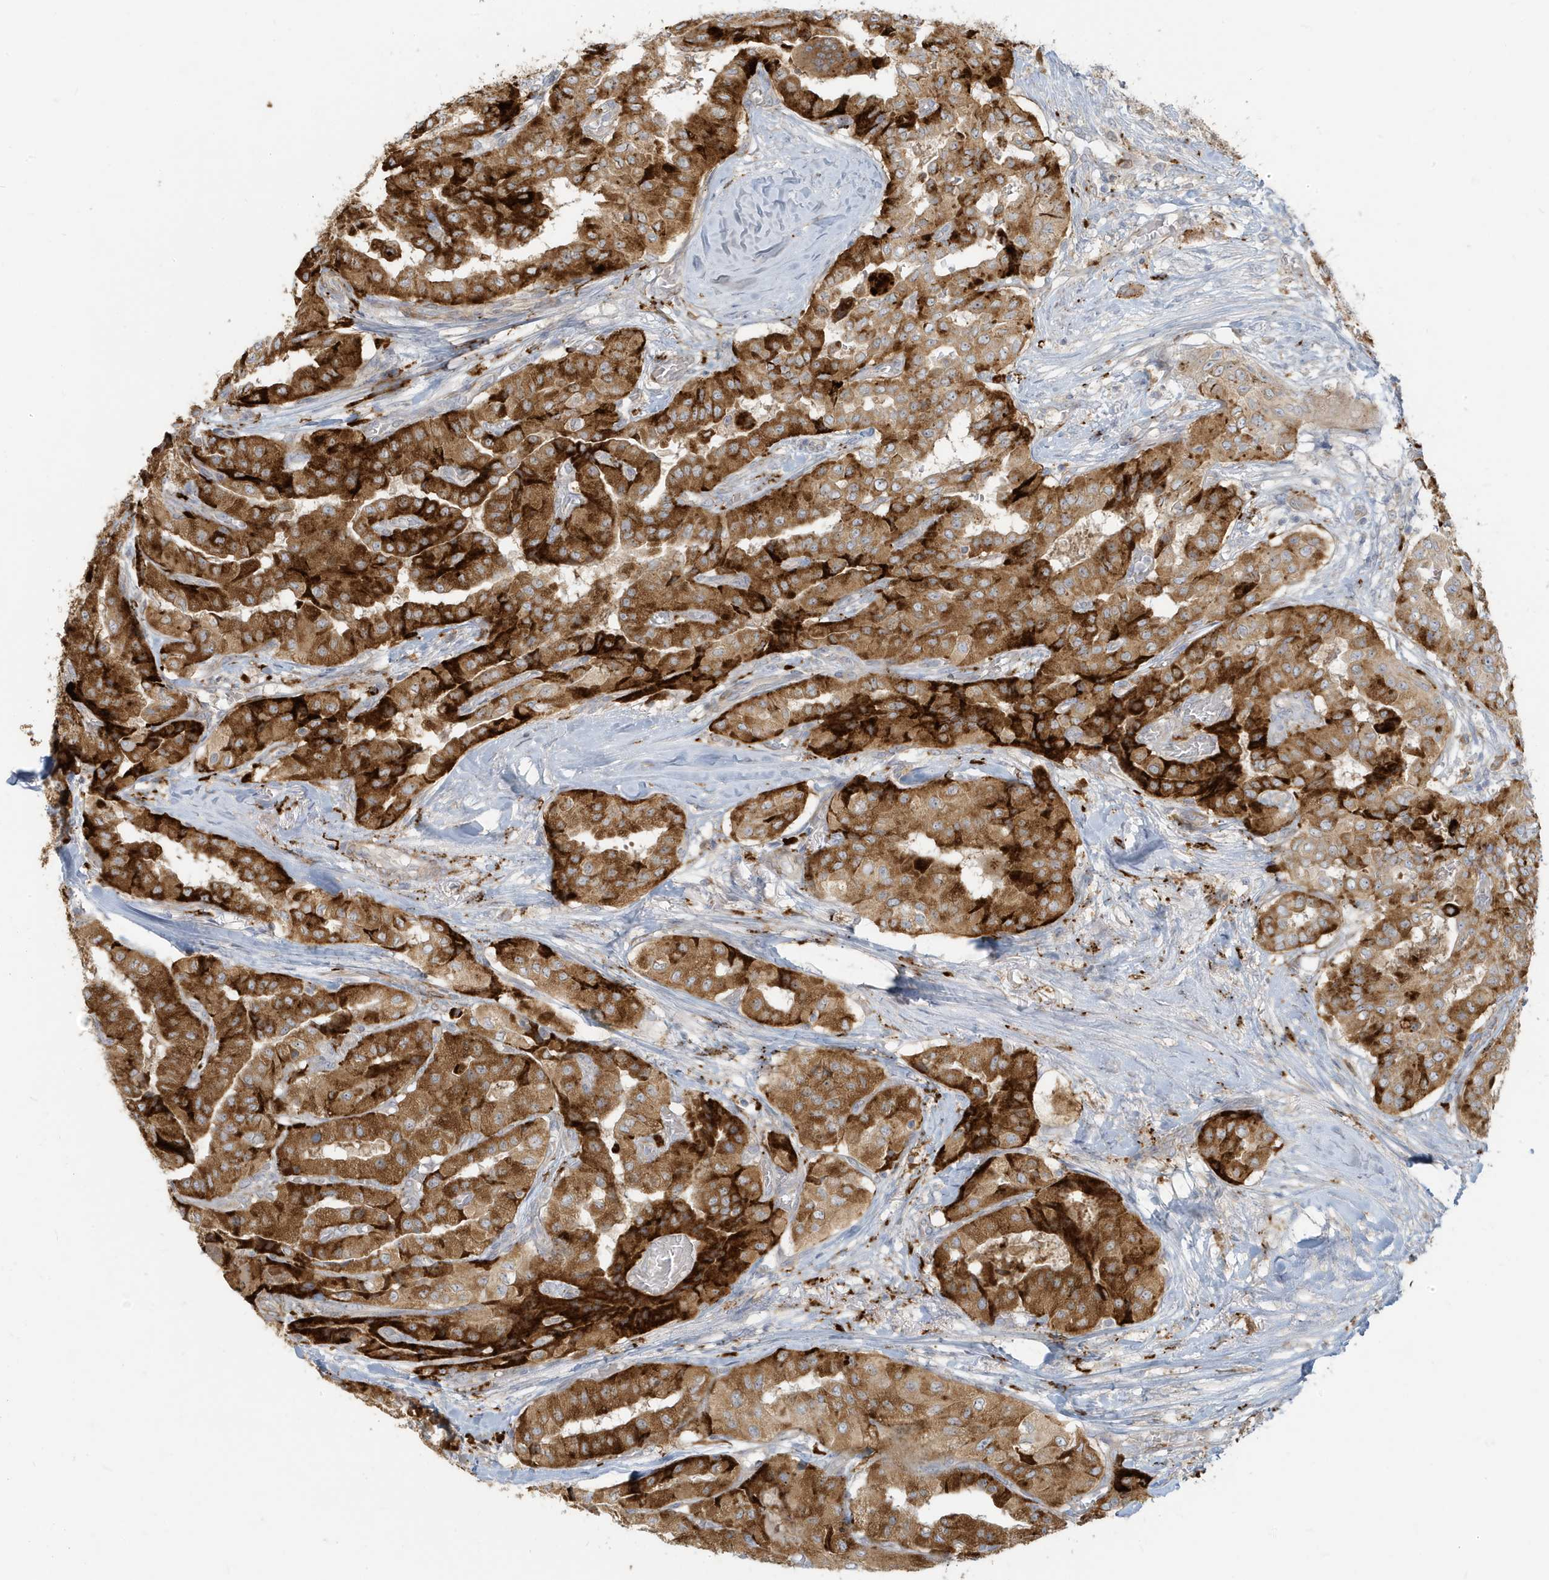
{"staining": {"intensity": "strong", "quantity": ">75%", "location": "cytoplasmic/membranous"}, "tissue": "thyroid cancer", "cell_type": "Tumor cells", "image_type": "cancer", "snomed": [{"axis": "morphology", "description": "Papillary adenocarcinoma, NOS"}, {"axis": "topography", "description": "Thyroid gland"}], "caption": "A brown stain shows strong cytoplasmic/membranous positivity of a protein in human thyroid cancer tumor cells.", "gene": "MCOLN1", "patient": {"sex": "female", "age": 59}}